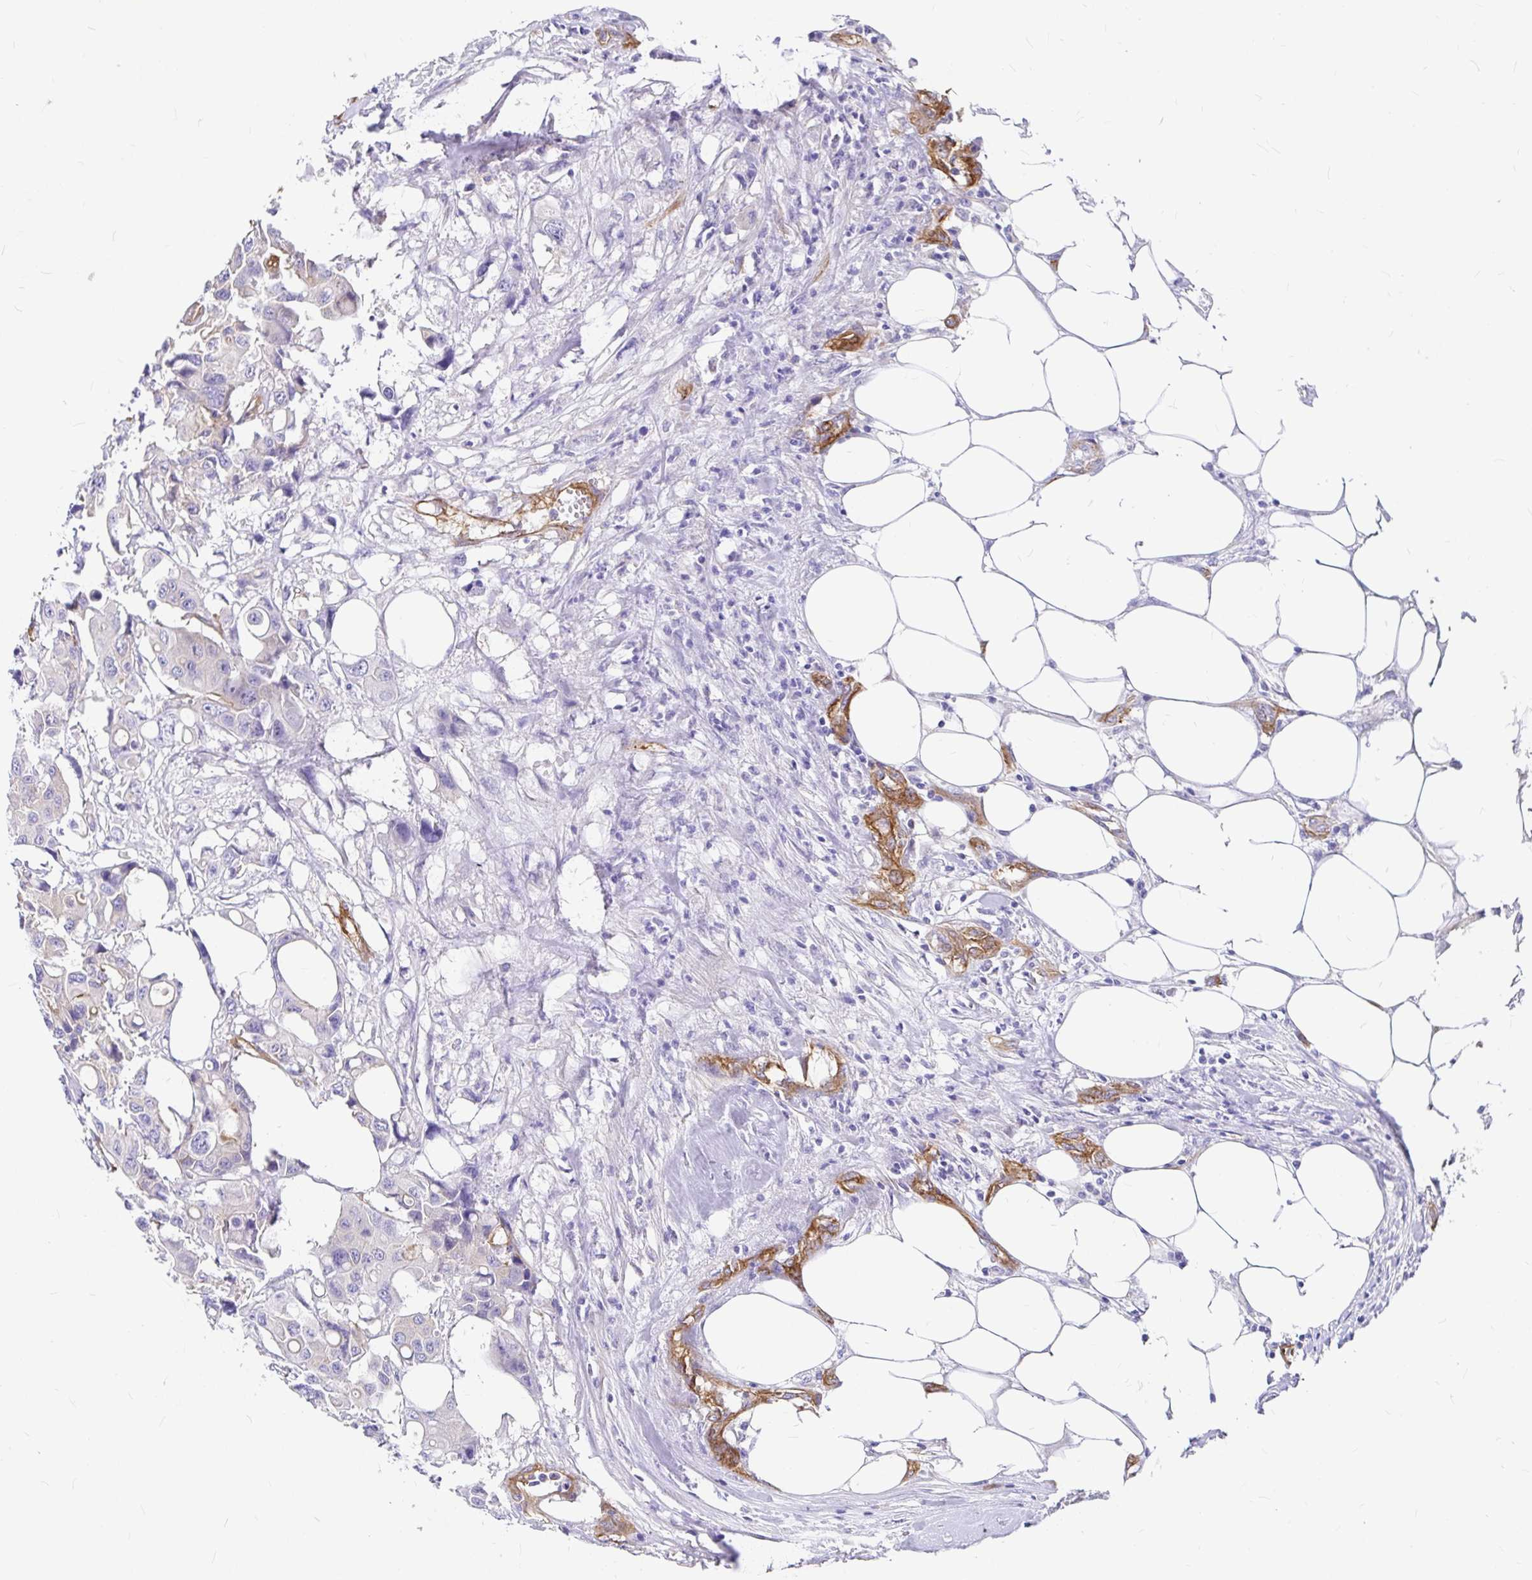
{"staining": {"intensity": "negative", "quantity": "none", "location": "none"}, "tissue": "colorectal cancer", "cell_type": "Tumor cells", "image_type": "cancer", "snomed": [{"axis": "morphology", "description": "Adenocarcinoma, NOS"}, {"axis": "topography", "description": "Colon"}], "caption": "Immunohistochemistry (IHC) micrograph of human colorectal cancer (adenocarcinoma) stained for a protein (brown), which shows no expression in tumor cells. (DAB (3,3'-diaminobenzidine) IHC visualized using brightfield microscopy, high magnification).", "gene": "MYO1B", "patient": {"sex": "male", "age": 77}}